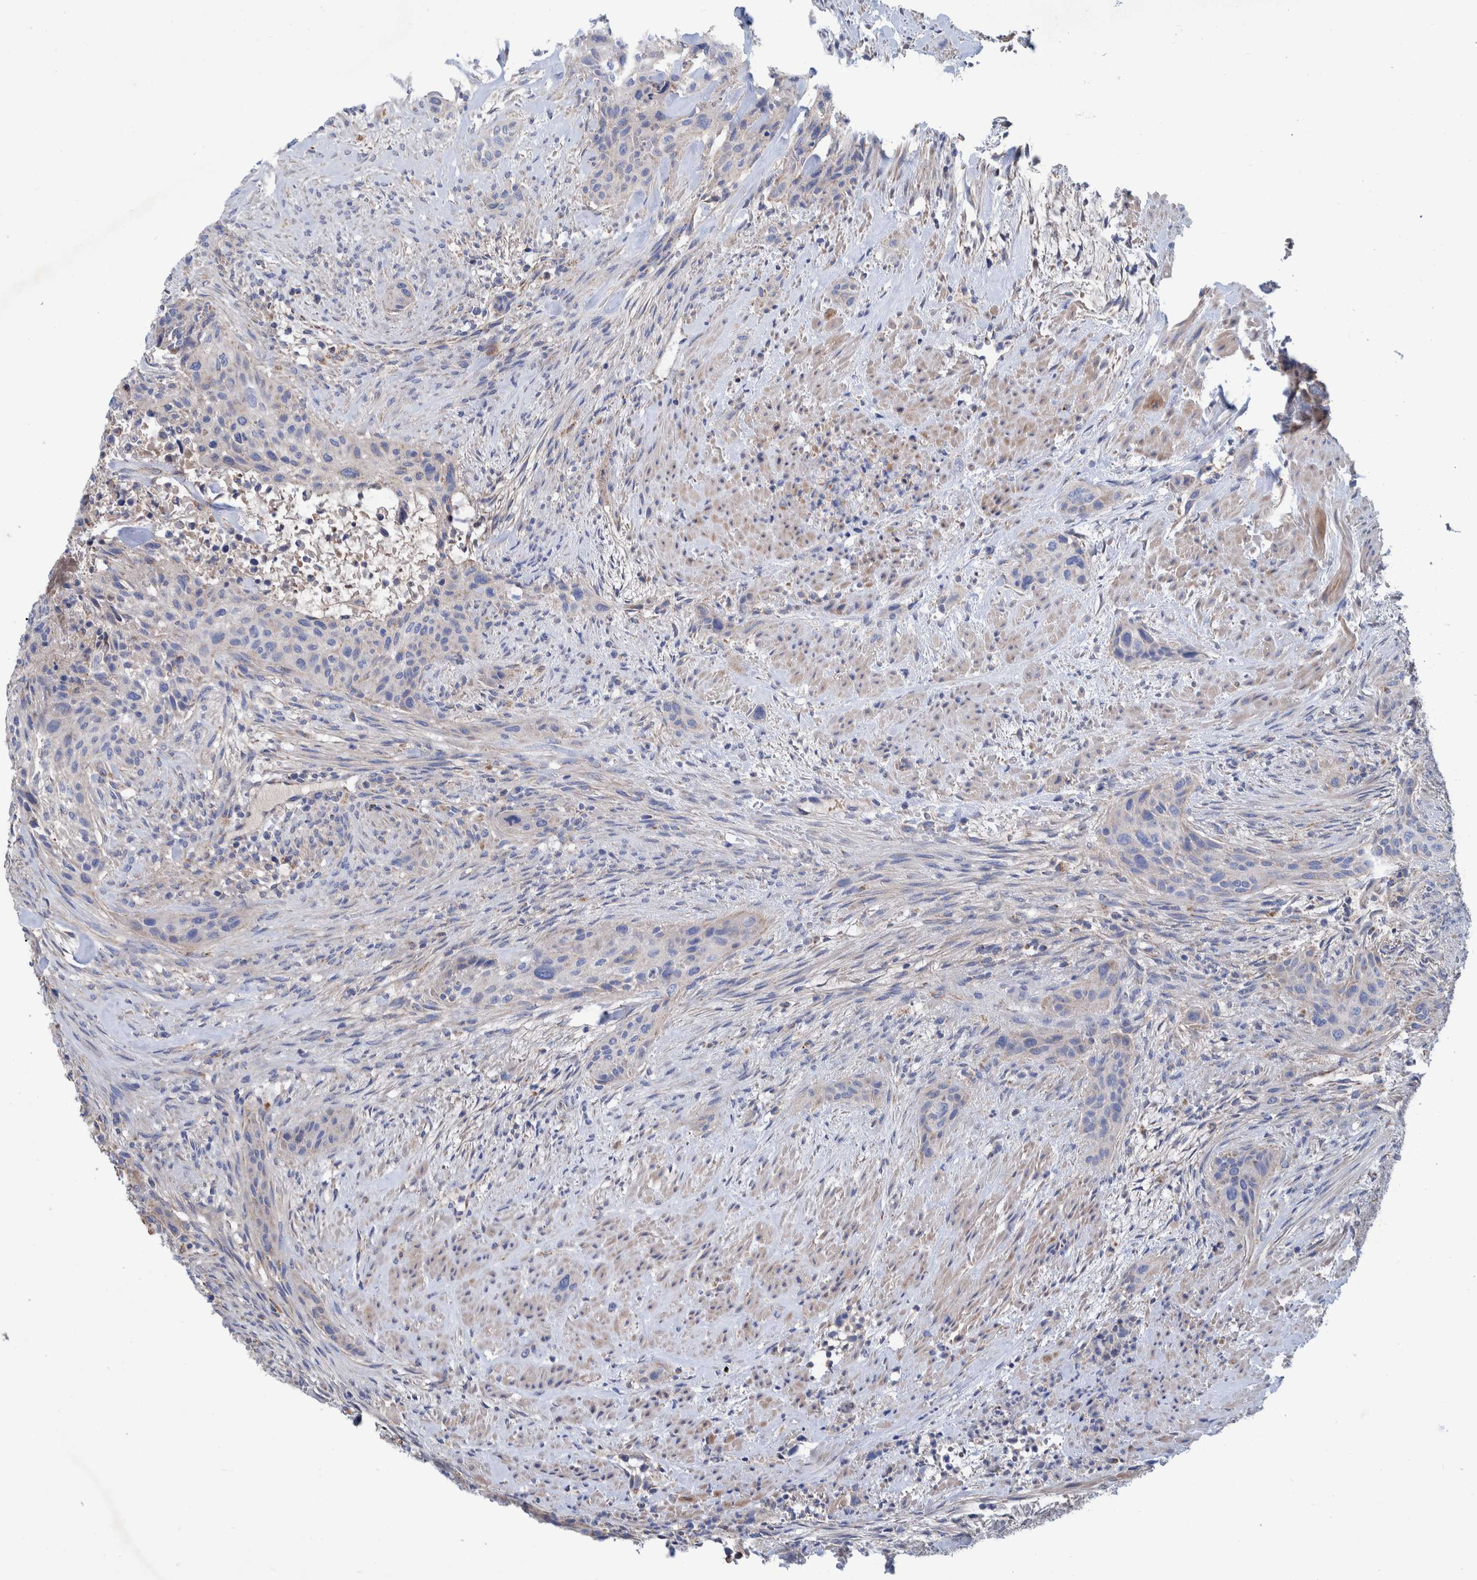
{"staining": {"intensity": "negative", "quantity": "none", "location": "none"}, "tissue": "urothelial cancer", "cell_type": "Tumor cells", "image_type": "cancer", "snomed": [{"axis": "morphology", "description": "Urothelial carcinoma, High grade"}, {"axis": "topography", "description": "Urinary bladder"}], "caption": "Immunohistochemical staining of urothelial cancer reveals no significant staining in tumor cells.", "gene": "DECR1", "patient": {"sex": "male", "age": 35}}